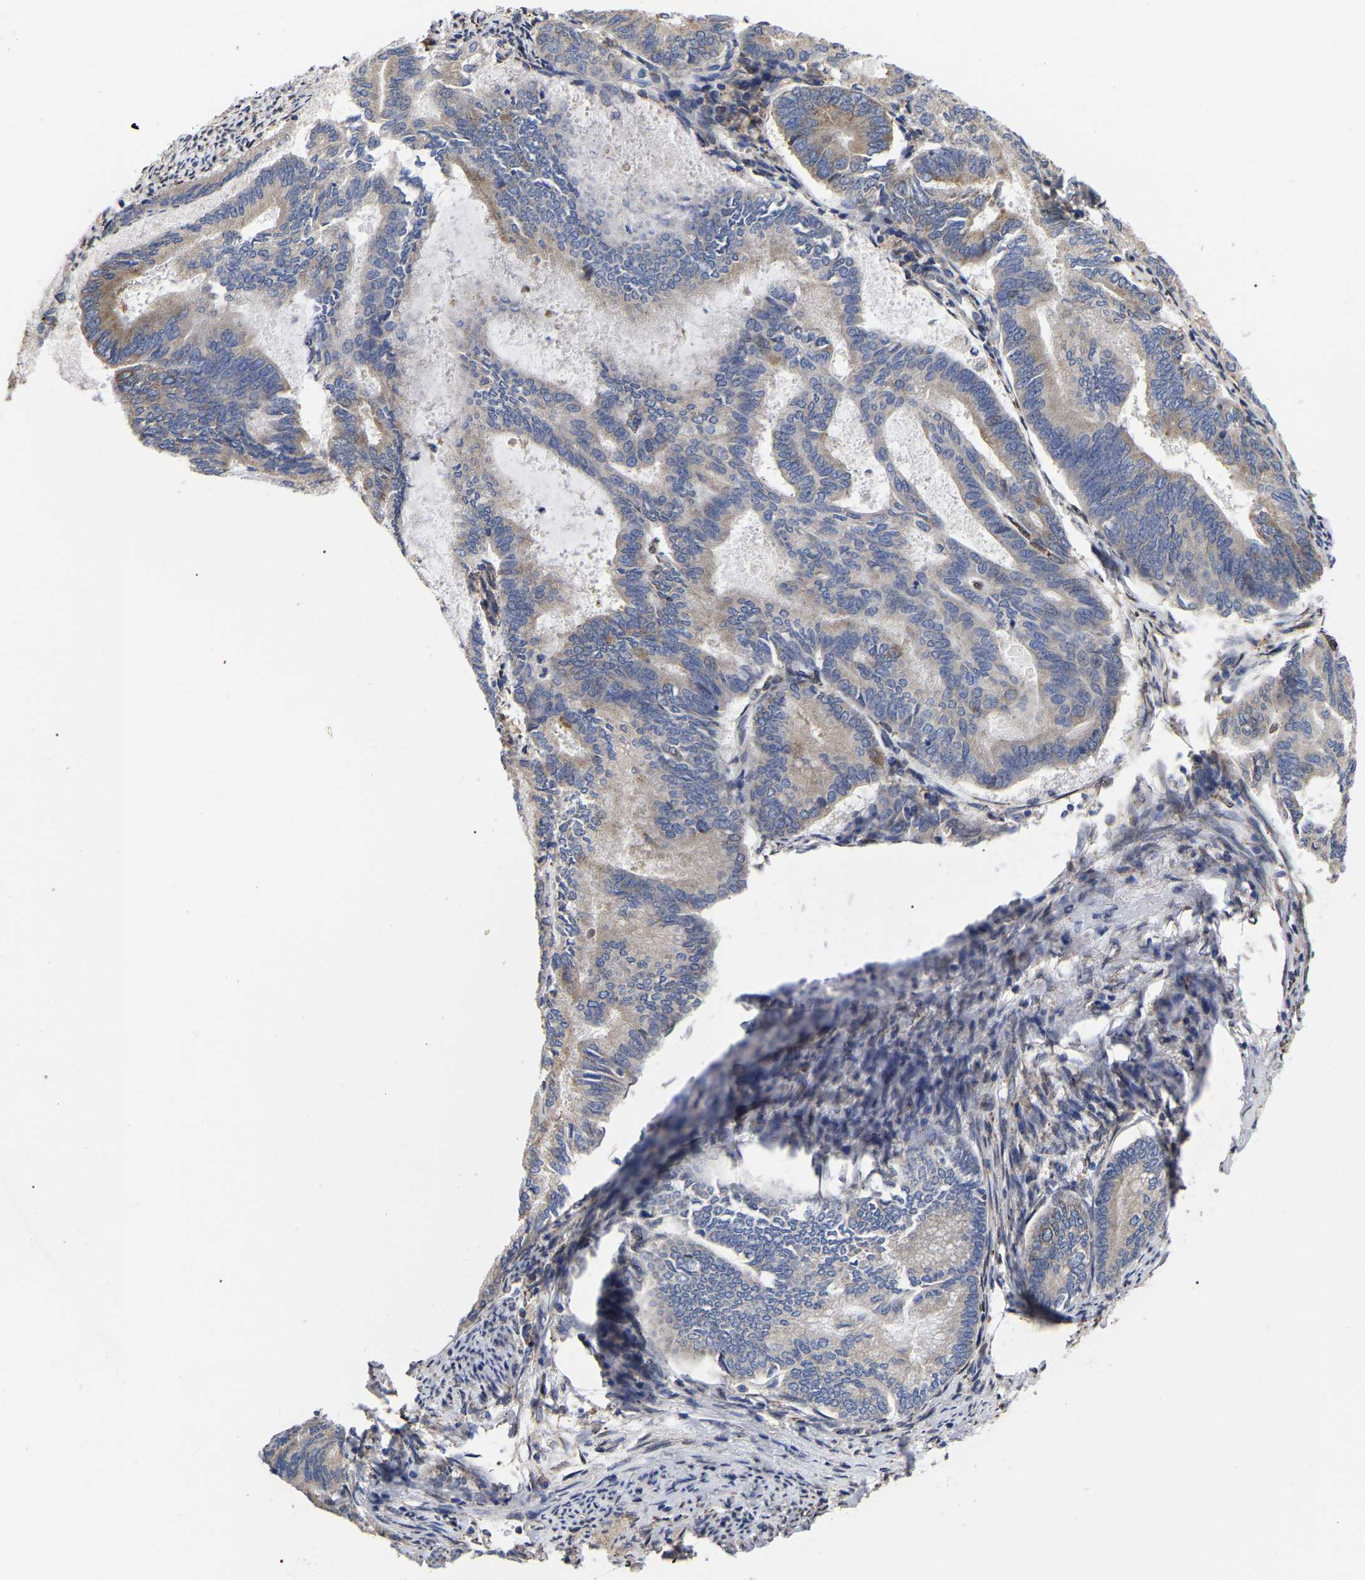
{"staining": {"intensity": "moderate", "quantity": "25%-75%", "location": "cytoplasmic/membranous"}, "tissue": "endometrial cancer", "cell_type": "Tumor cells", "image_type": "cancer", "snomed": [{"axis": "morphology", "description": "Adenocarcinoma, NOS"}, {"axis": "topography", "description": "Endometrium"}], "caption": "Protein expression analysis of human endometrial adenocarcinoma reveals moderate cytoplasmic/membranous positivity in about 25%-75% of tumor cells. (DAB IHC, brown staining for protein, blue staining for nuclei).", "gene": "CFAP298", "patient": {"sex": "female", "age": 86}}